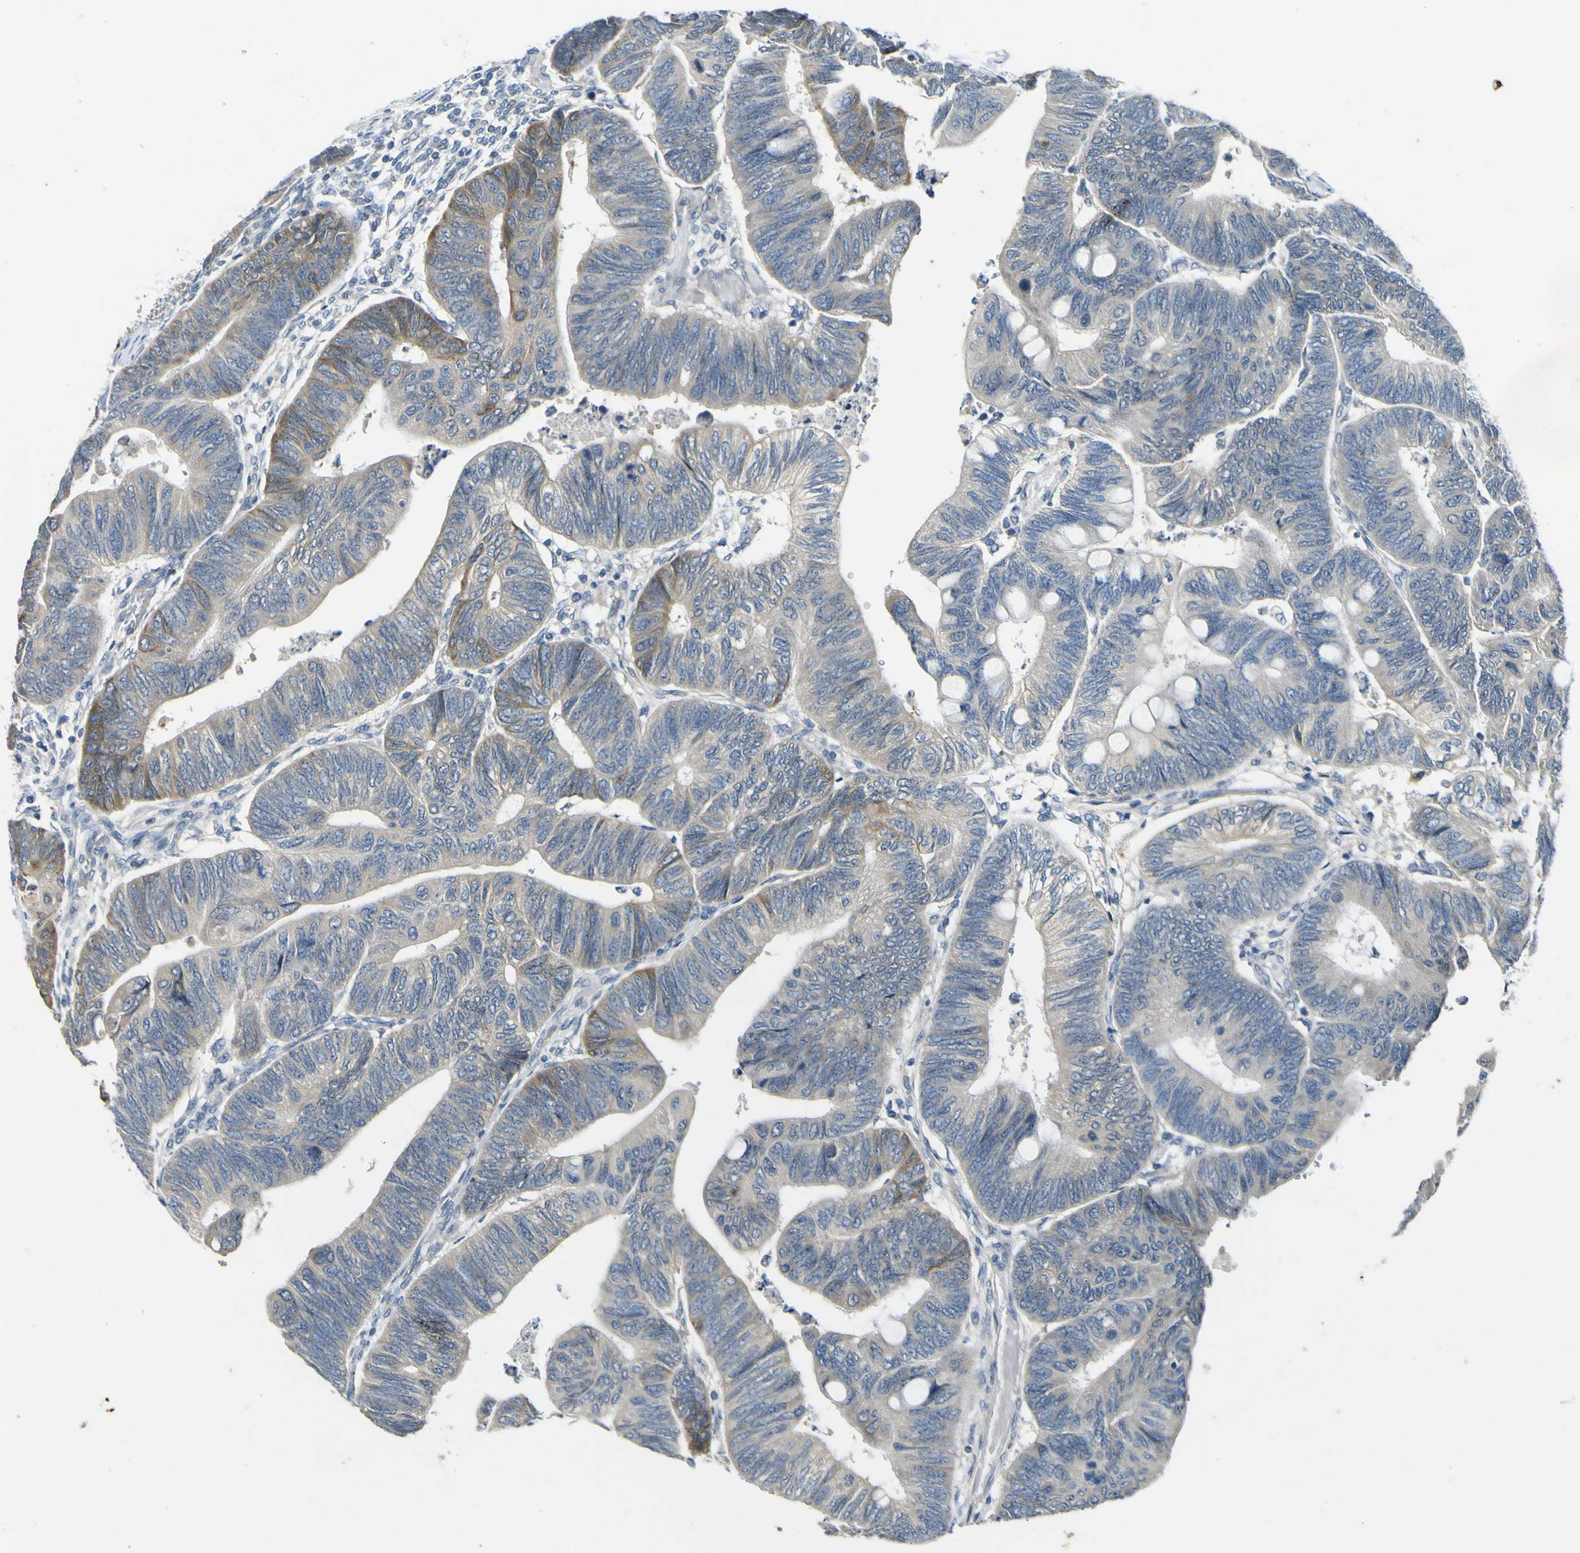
{"staining": {"intensity": "weak", "quantity": "<25%", "location": "cytoplasmic/membranous"}, "tissue": "colorectal cancer", "cell_type": "Tumor cells", "image_type": "cancer", "snomed": [{"axis": "morphology", "description": "Normal tissue, NOS"}, {"axis": "morphology", "description": "Adenocarcinoma, NOS"}, {"axis": "topography", "description": "Rectum"}, {"axis": "topography", "description": "Peripheral nerve tissue"}], "caption": "DAB immunohistochemical staining of adenocarcinoma (colorectal) demonstrates no significant expression in tumor cells.", "gene": "LDLR", "patient": {"sex": "male", "age": 92}}